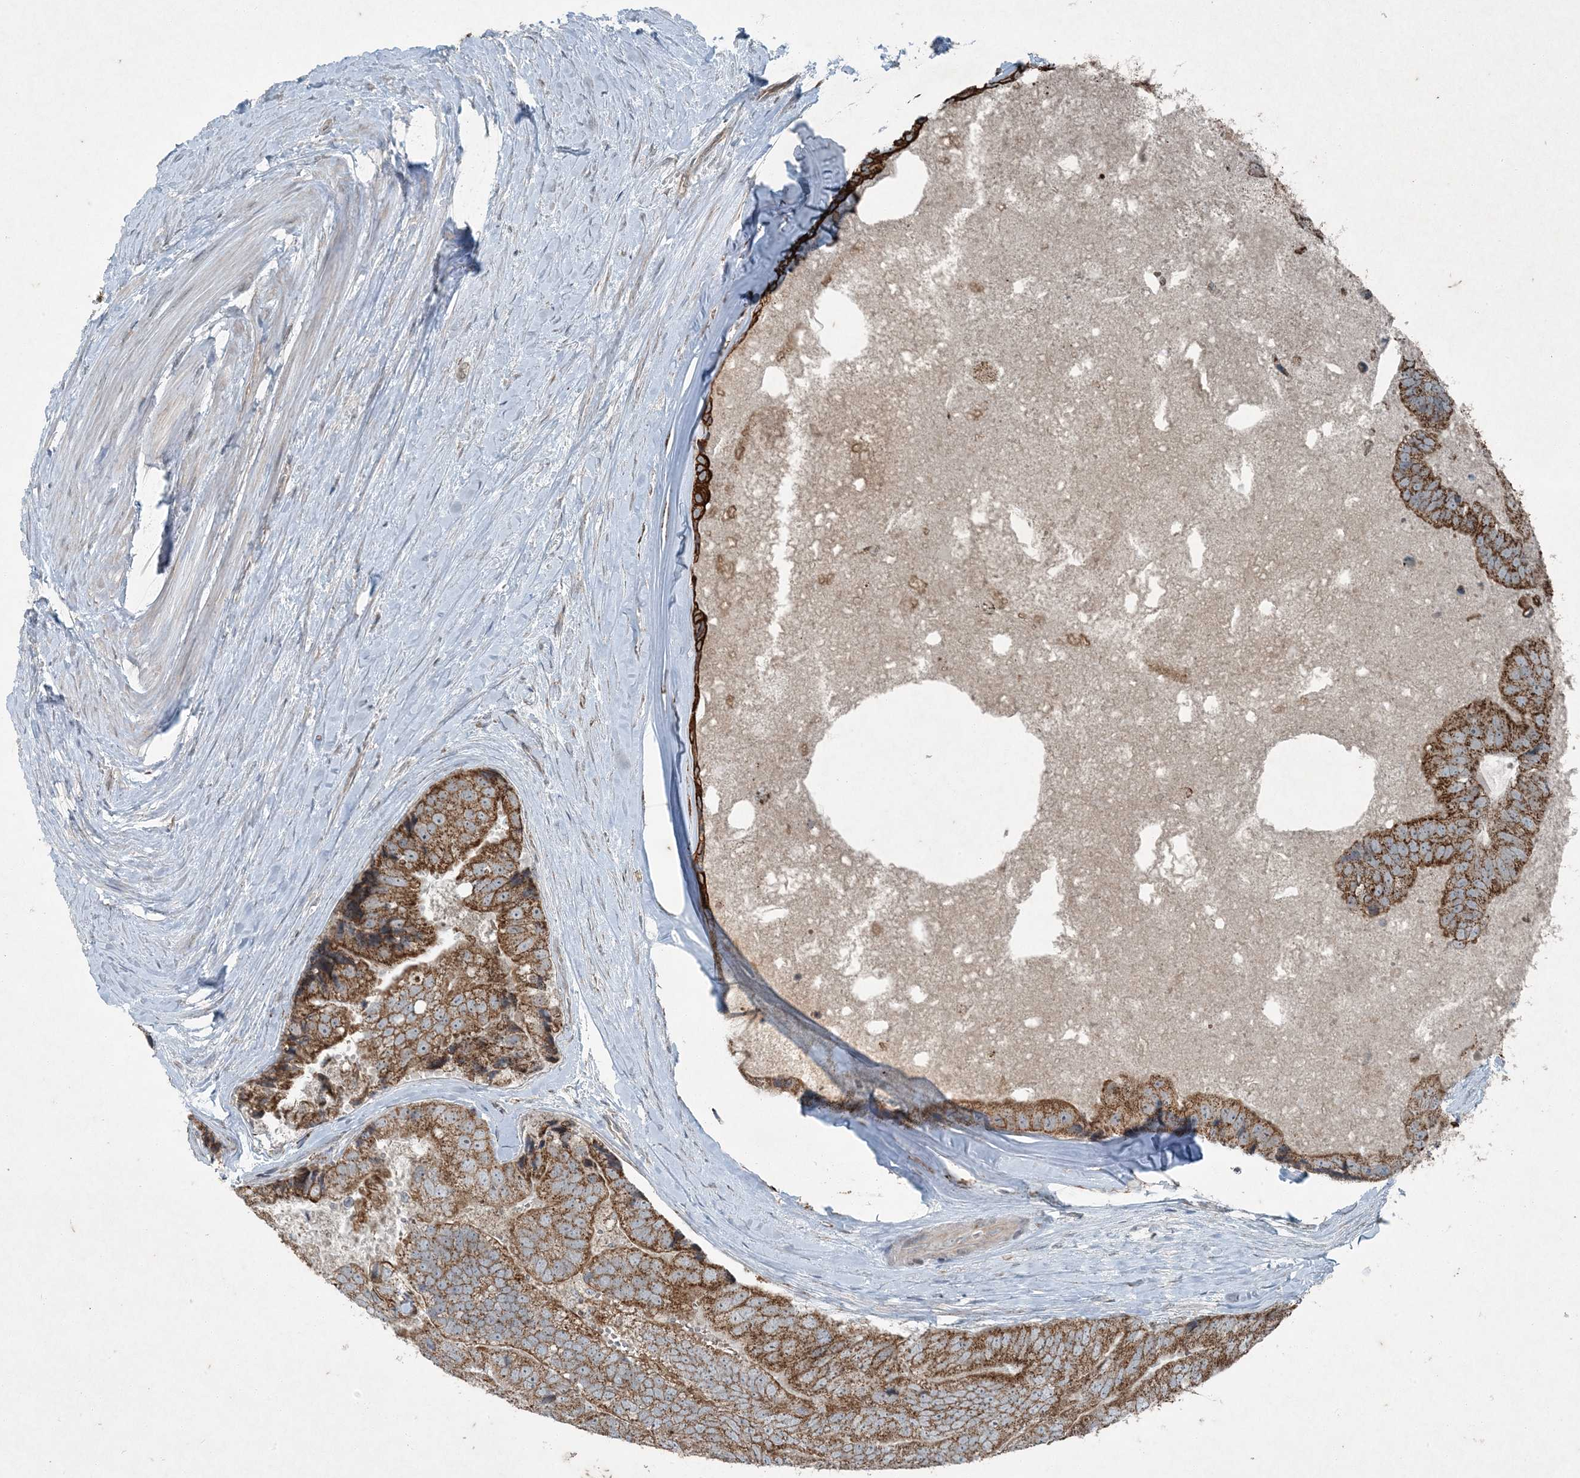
{"staining": {"intensity": "strong", "quantity": "25%-75%", "location": "cytoplasmic/membranous"}, "tissue": "prostate cancer", "cell_type": "Tumor cells", "image_type": "cancer", "snomed": [{"axis": "morphology", "description": "Adenocarcinoma, High grade"}, {"axis": "topography", "description": "Prostate"}], "caption": "Immunohistochemistry of prostate adenocarcinoma (high-grade) reveals high levels of strong cytoplasmic/membranous staining in approximately 25%-75% of tumor cells.", "gene": "PC", "patient": {"sex": "male", "age": 70}}